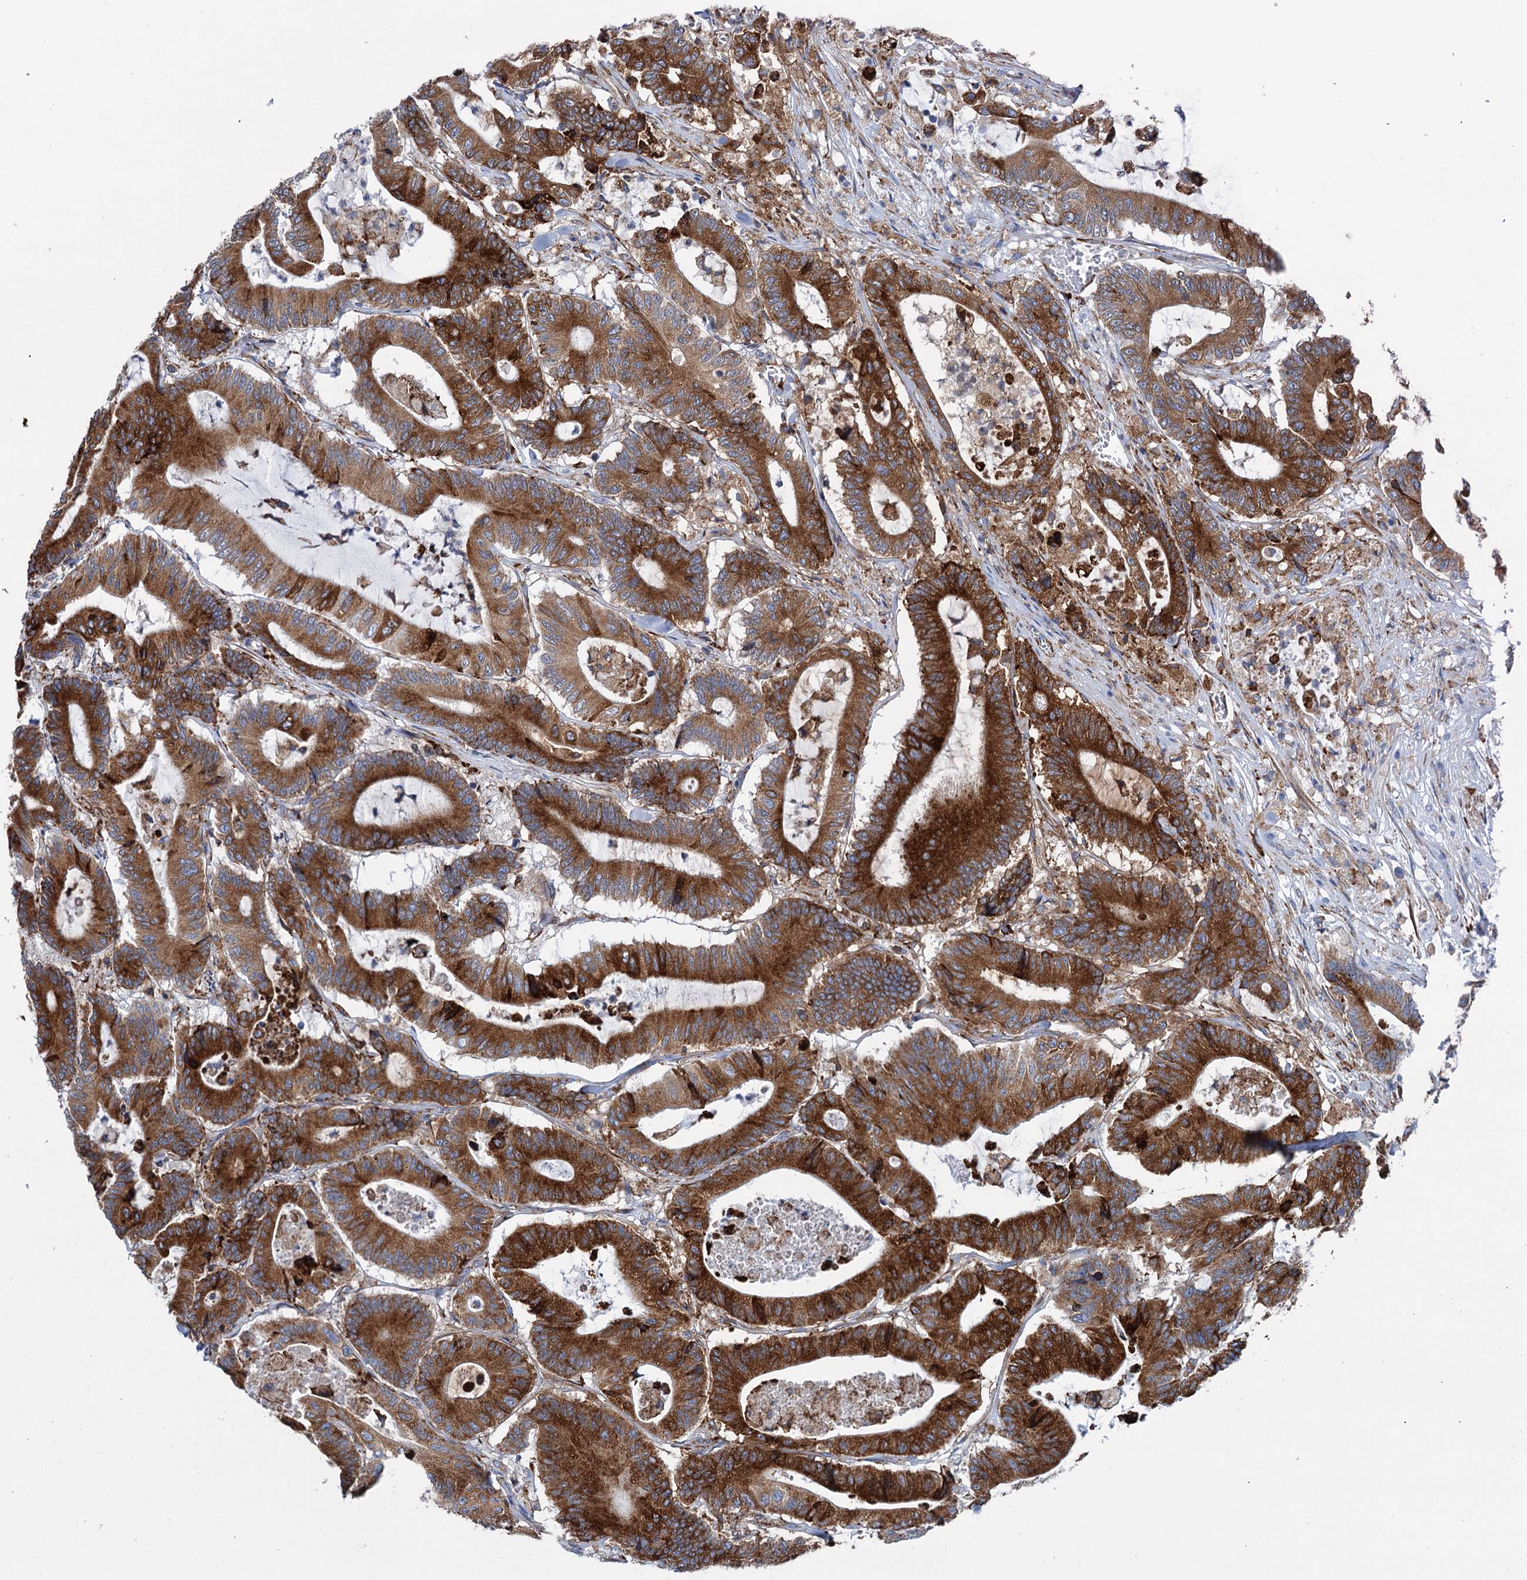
{"staining": {"intensity": "strong", "quantity": ">75%", "location": "cytoplasmic/membranous"}, "tissue": "colorectal cancer", "cell_type": "Tumor cells", "image_type": "cancer", "snomed": [{"axis": "morphology", "description": "Adenocarcinoma, NOS"}, {"axis": "topography", "description": "Colon"}], "caption": "Colorectal cancer (adenocarcinoma) stained with IHC reveals strong cytoplasmic/membranous positivity in approximately >75% of tumor cells.", "gene": "SHE", "patient": {"sex": "female", "age": 84}}